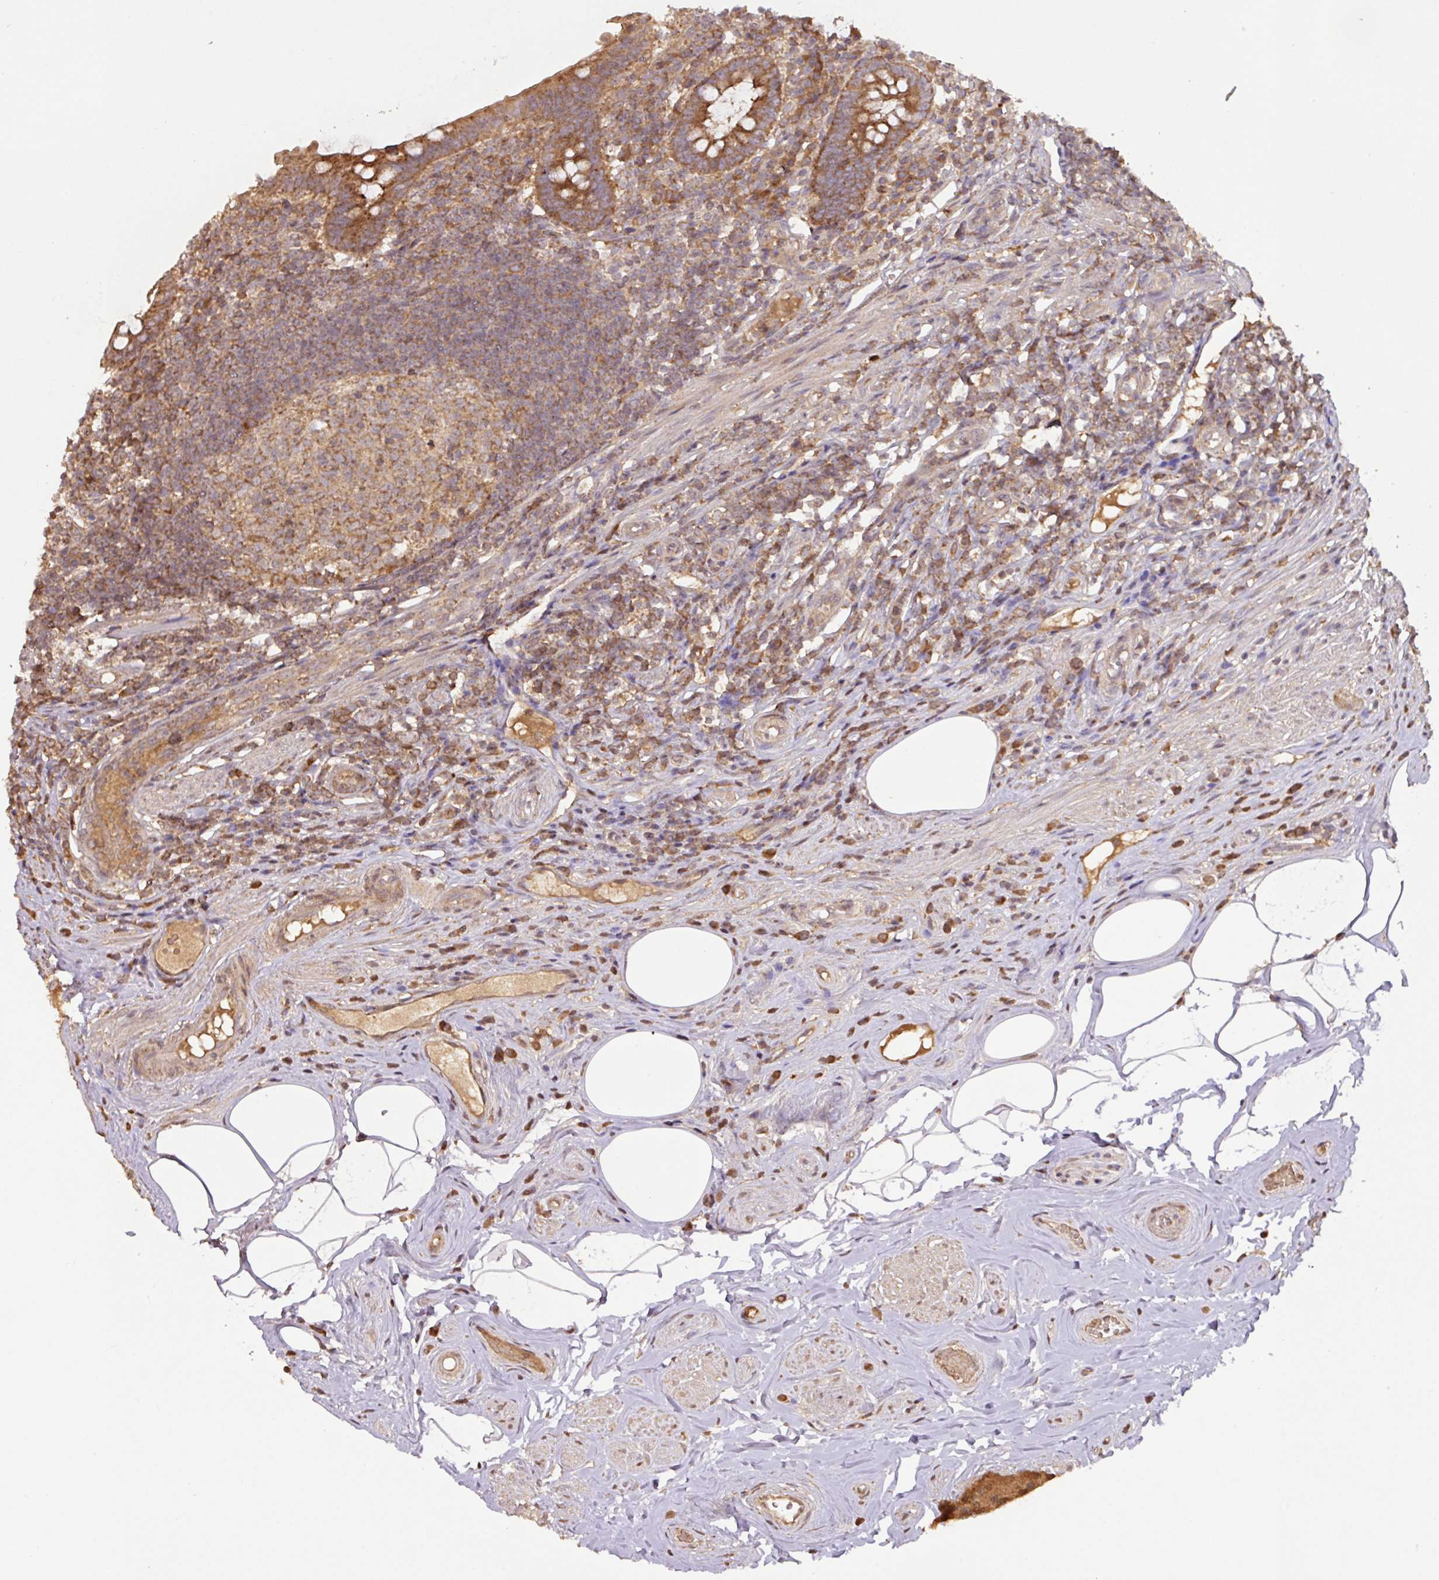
{"staining": {"intensity": "strong", "quantity": ">75%", "location": "cytoplasmic/membranous"}, "tissue": "appendix", "cell_type": "Glandular cells", "image_type": "normal", "snomed": [{"axis": "morphology", "description": "Normal tissue, NOS"}, {"axis": "topography", "description": "Appendix"}], "caption": "Immunohistochemical staining of normal appendix demonstrates high levels of strong cytoplasmic/membranous staining in approximately >75% of glandular cells. (DAB (3,3'-diaminobenzidine) IHC with brightfield microscopy, high magnification).", "gene": "MRRF", "patient": {"sex": "female", "age": 56}}